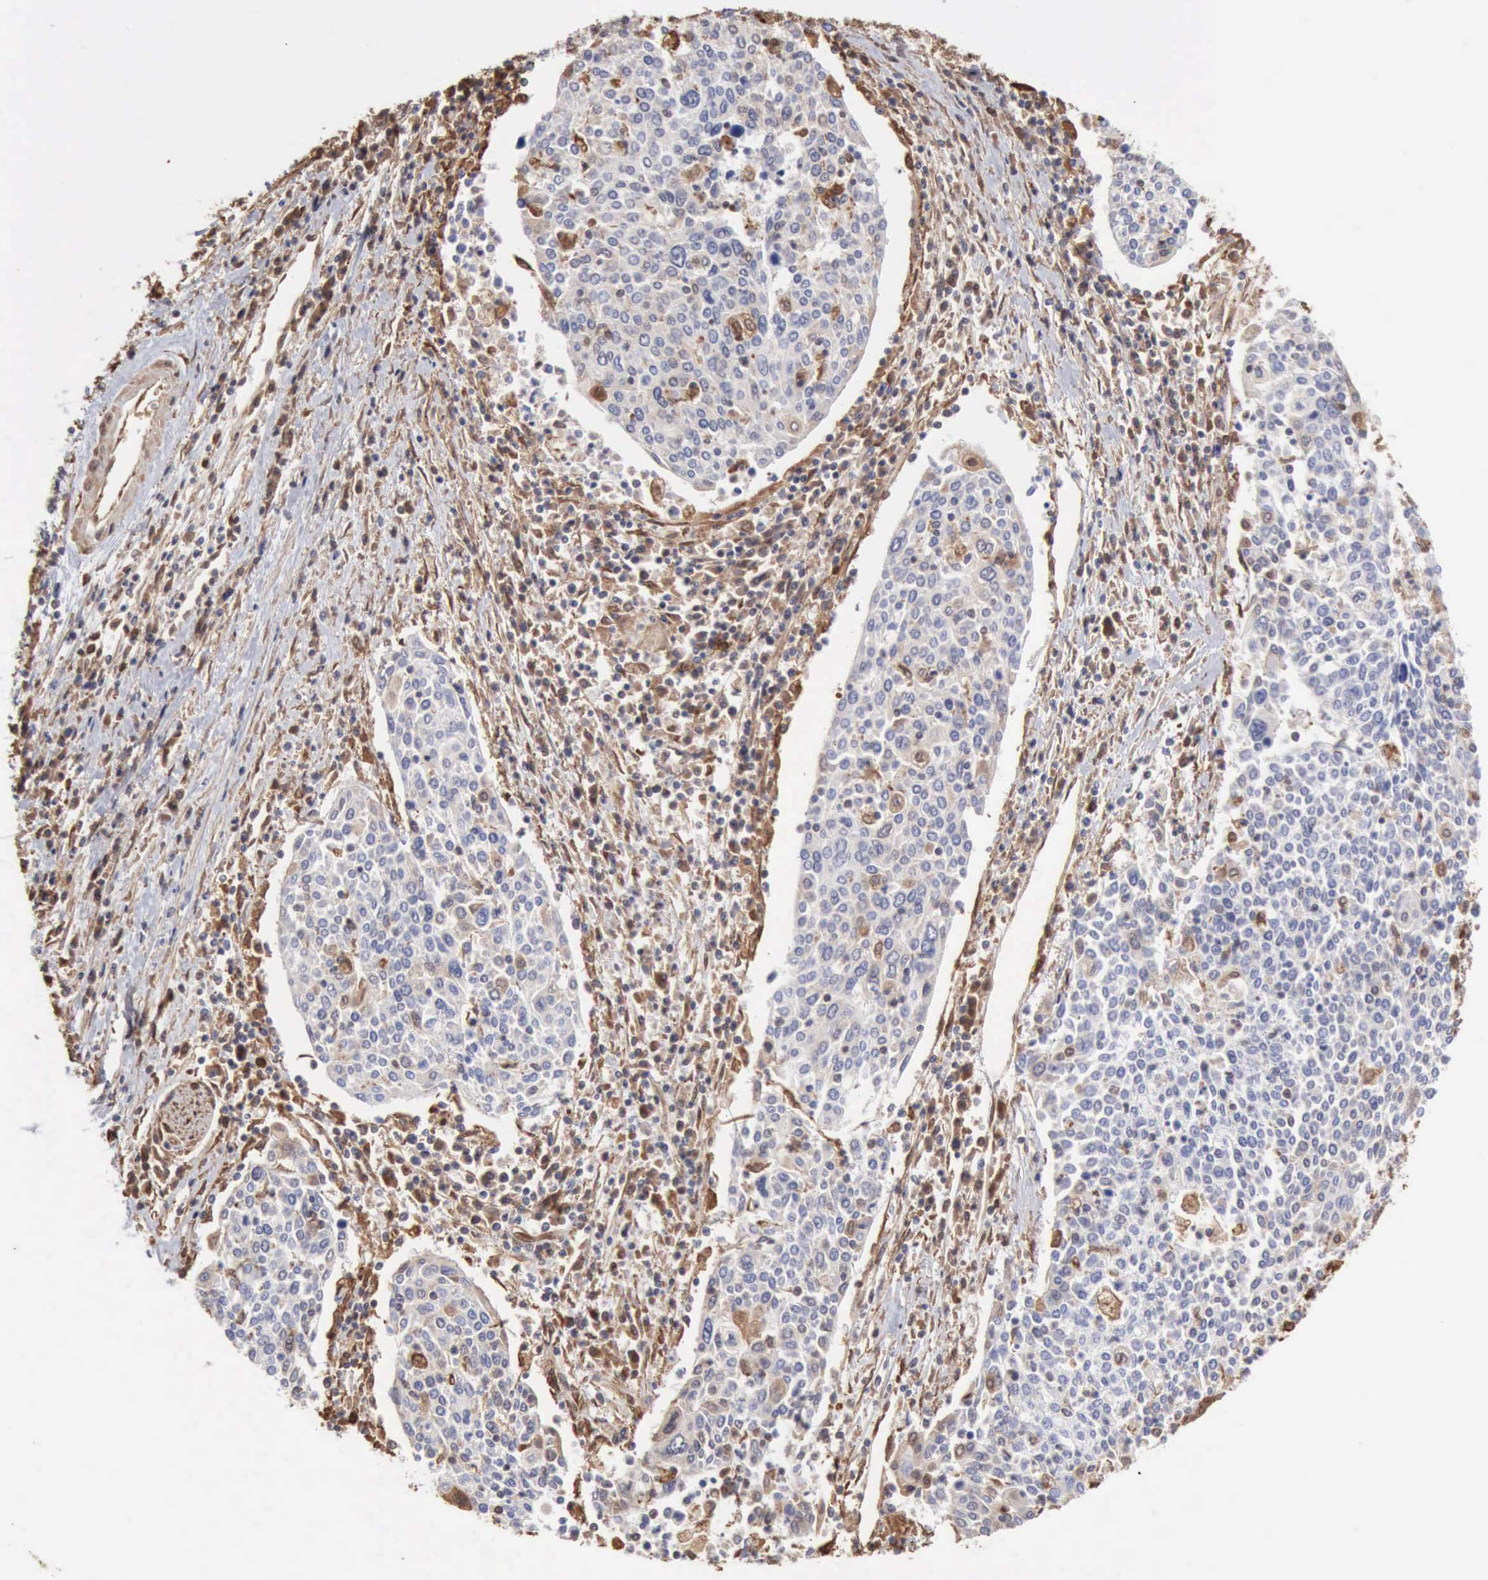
{"staining": {"intensity": "weak", "quantity": "25%-75%", "location": "cytoplasmic/membranous"}, "tissue": "cervical cancer", "cell_type": "Tumor cells", "image_type": "cancer", "snomed": [{"axis": "morphology", "description": "Squamous cell carcinoma, NOS"}, {"axis": "topography", "description": "Cervix"}], "caption": "Protein expression analysis of squamous cell carcinoma (cervical) exhibits weak cytoplasmic/membranous positivity in about 25%-75% of tumor cells.", "gene": "APOL2", "patient": {"sex": "female", "age": 40}}